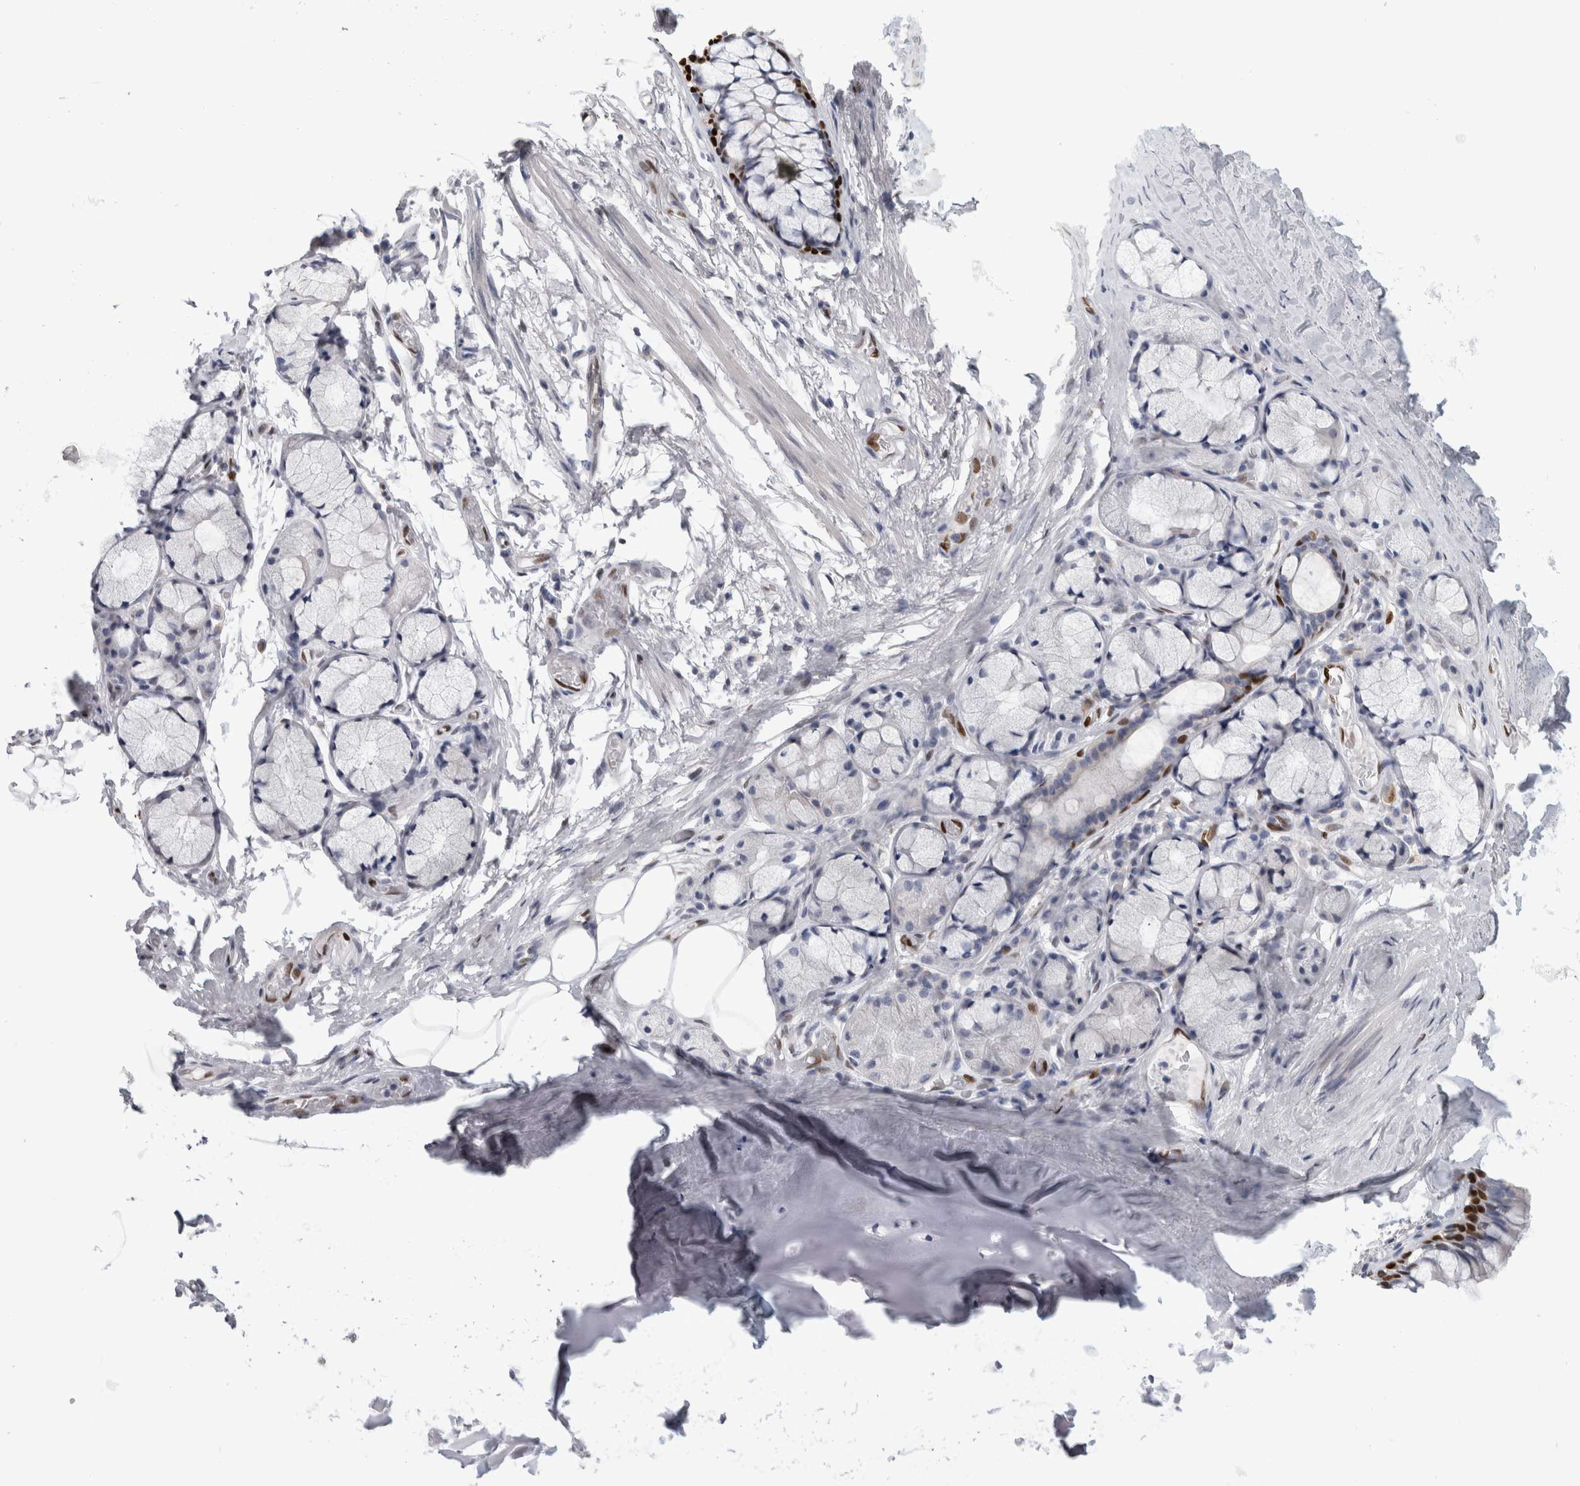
{"staining": {"intensity": "weak", "quantity": "<25%", "location": "nuclear"}, "tissue": "adipose tissue", "cell_type": "Adipocytes", "image_type": "normal", "snomed": [{"axis": "morphology", "description": "Normal tissue, NOS"}, {"axis": "topography", "description": "Cartilage tissue"}, {"axis": "topography", "description": "Bronchus"}], "caption": "The immunohistochemistry image has no significant positivity in adipocytes of adipose tissue. (DAB (3,3'-diaminobenzidine) immunohistochemistry (IHC) with hematoxylin counter stain).", "gene": "IL33", "patient": {"sex": "female", "age": 73}}